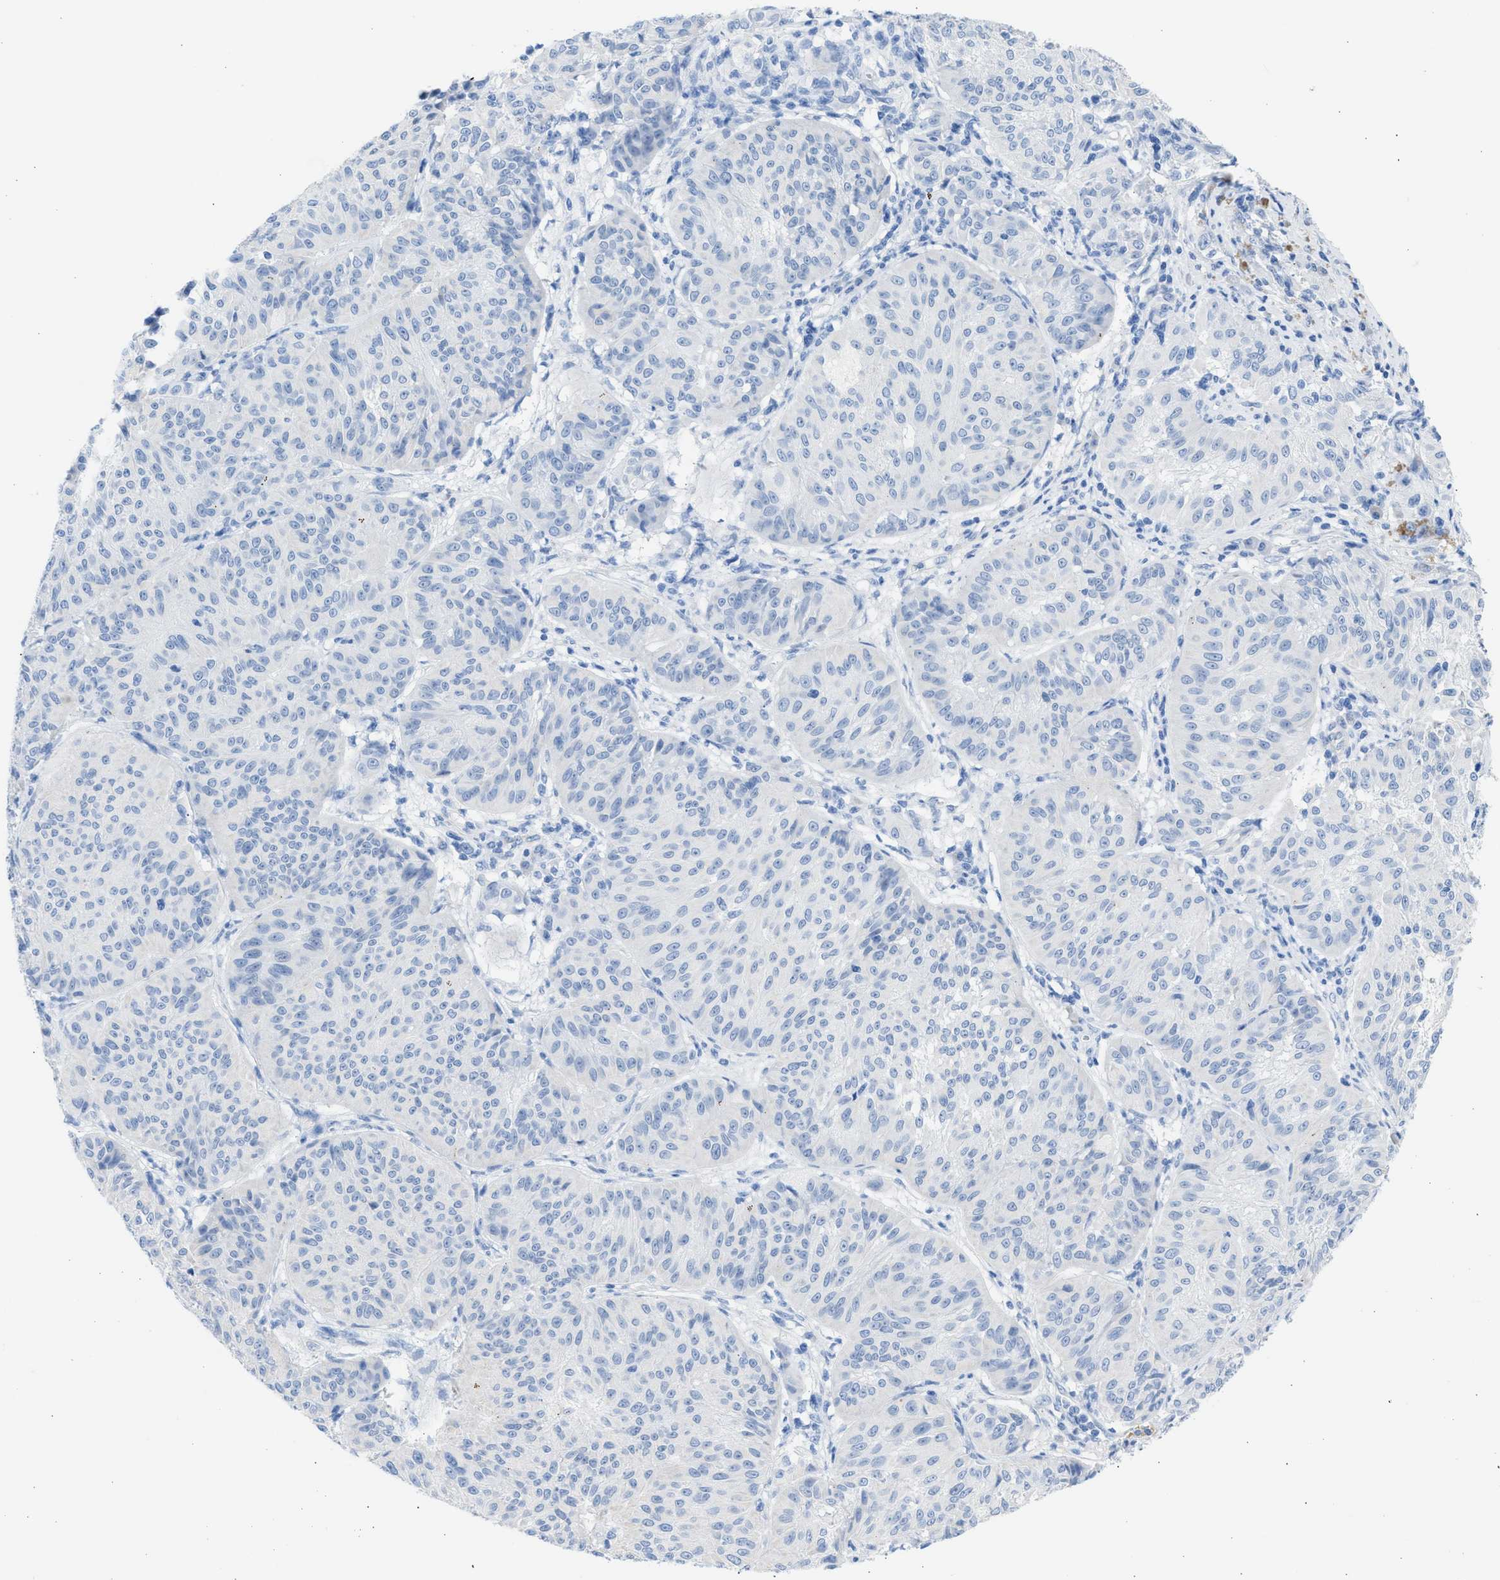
{"staining": {"intensity": "negative", "quantity": "none", "location": "none"}, "tissue": "melanoma", "cell_type": "Tumor cells", "image_type": "cancer", "snomed": [{"axis": "morphology", "description": "Malignant melanoma, NOS"}, {"axis": "topography", "description": "Skin"}], "caption": "An IHC photomicrograph of malignant melanoma is shown. There is no staining in tumor cells of malignant melanoma.", "gene": "SPATA3", "patient": {"sex": "female", "age": 72}}